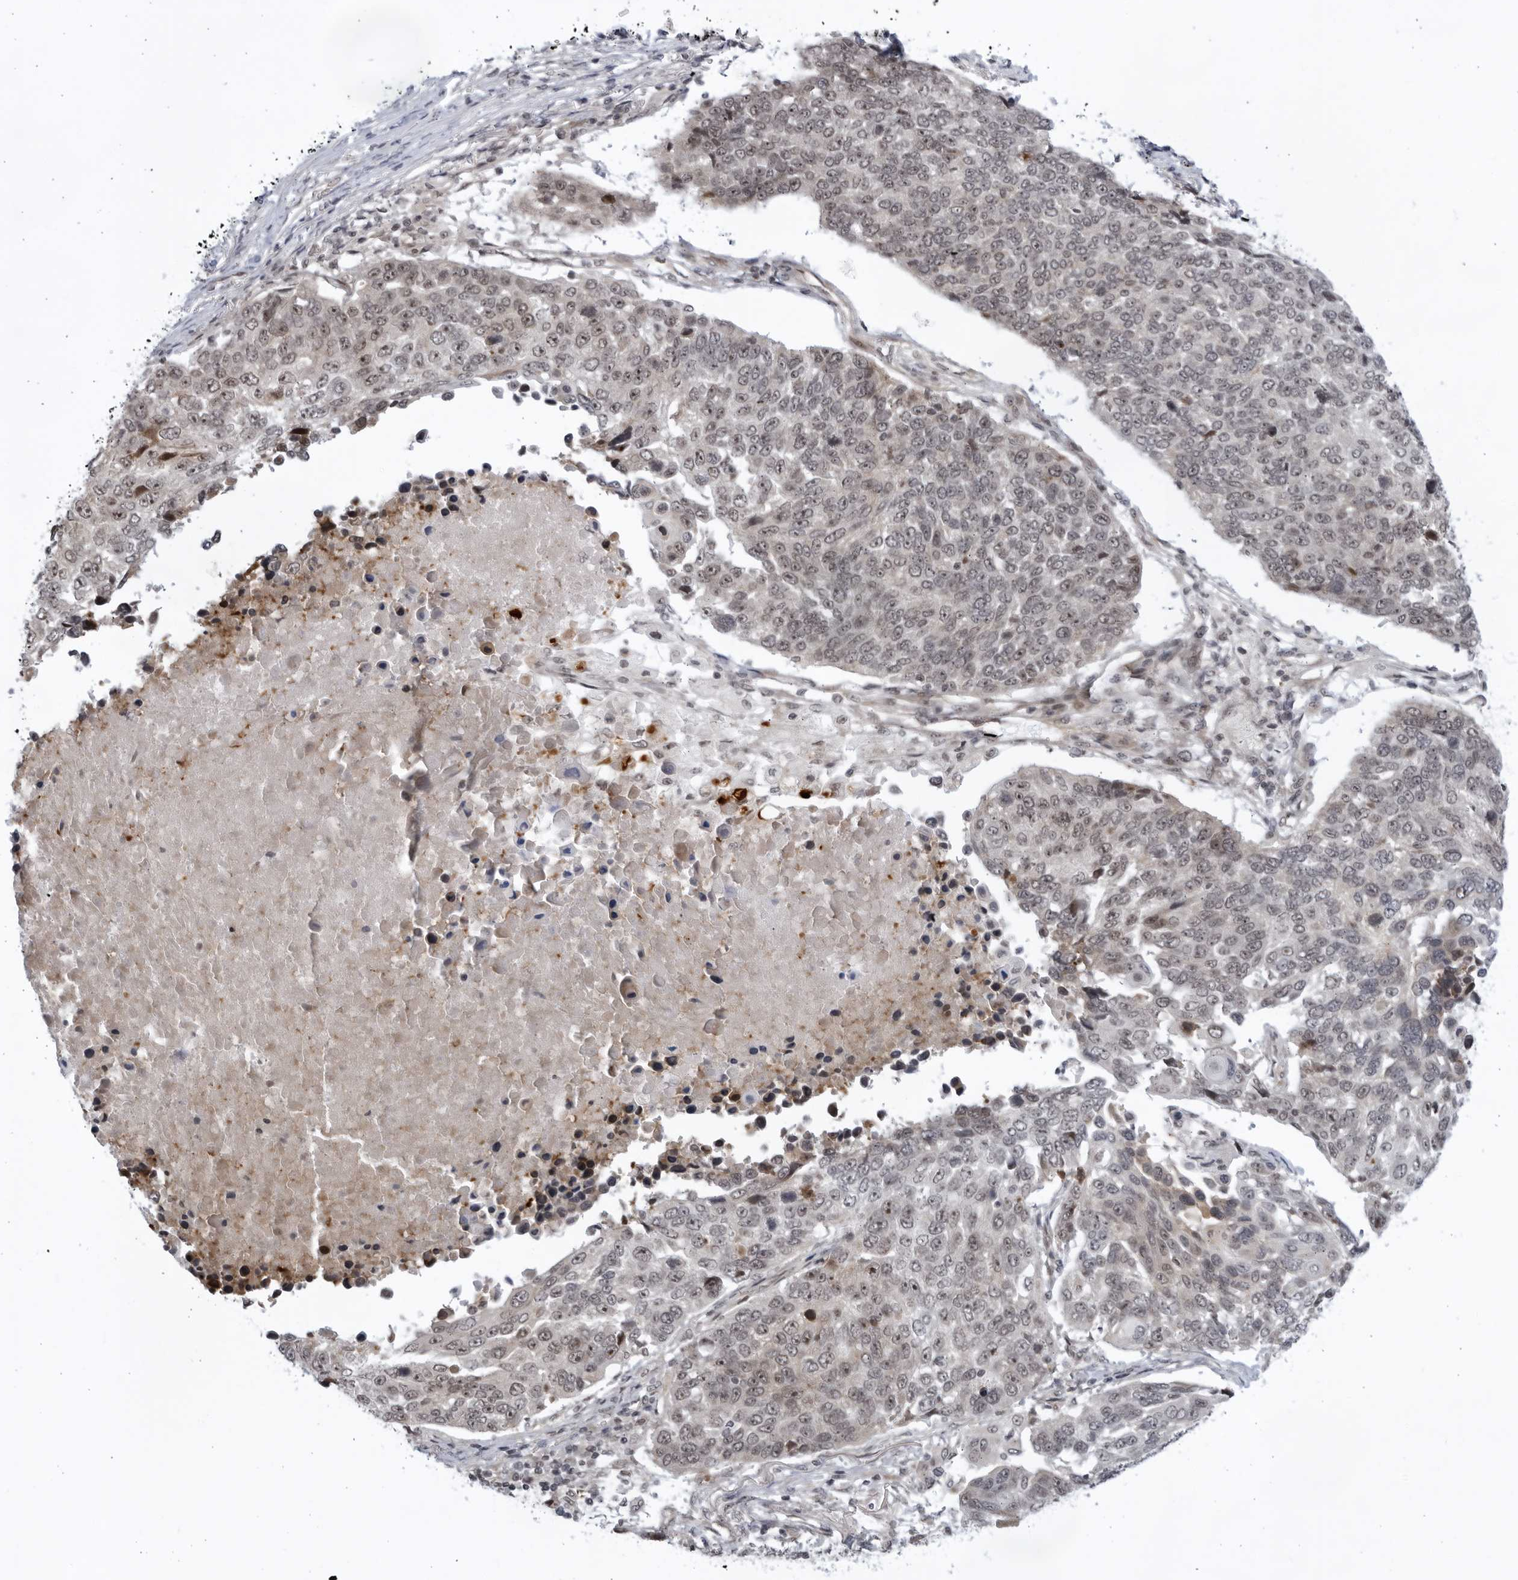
{"staining": {"intensity": "weak", "quantity": ">75%", "location": "nuclear"}, "tissue": "lung cancer", "cell_type": "Tumor cells", "image_type": "cancer", "snomed": [{"axis": "morphology", "description": "Squamous cell carcinoma, NOS"}, {"axis": "topography", "description": "Lung"}], "caption": "About >75% of tumor cells in human squamous cell carcinoma (lung) reveal weak nuclear protein staining as visualized by brown immunohistochemical staining.", "gene": "ITGB3BP", "patient": {"sex": "male", "age": 66}}